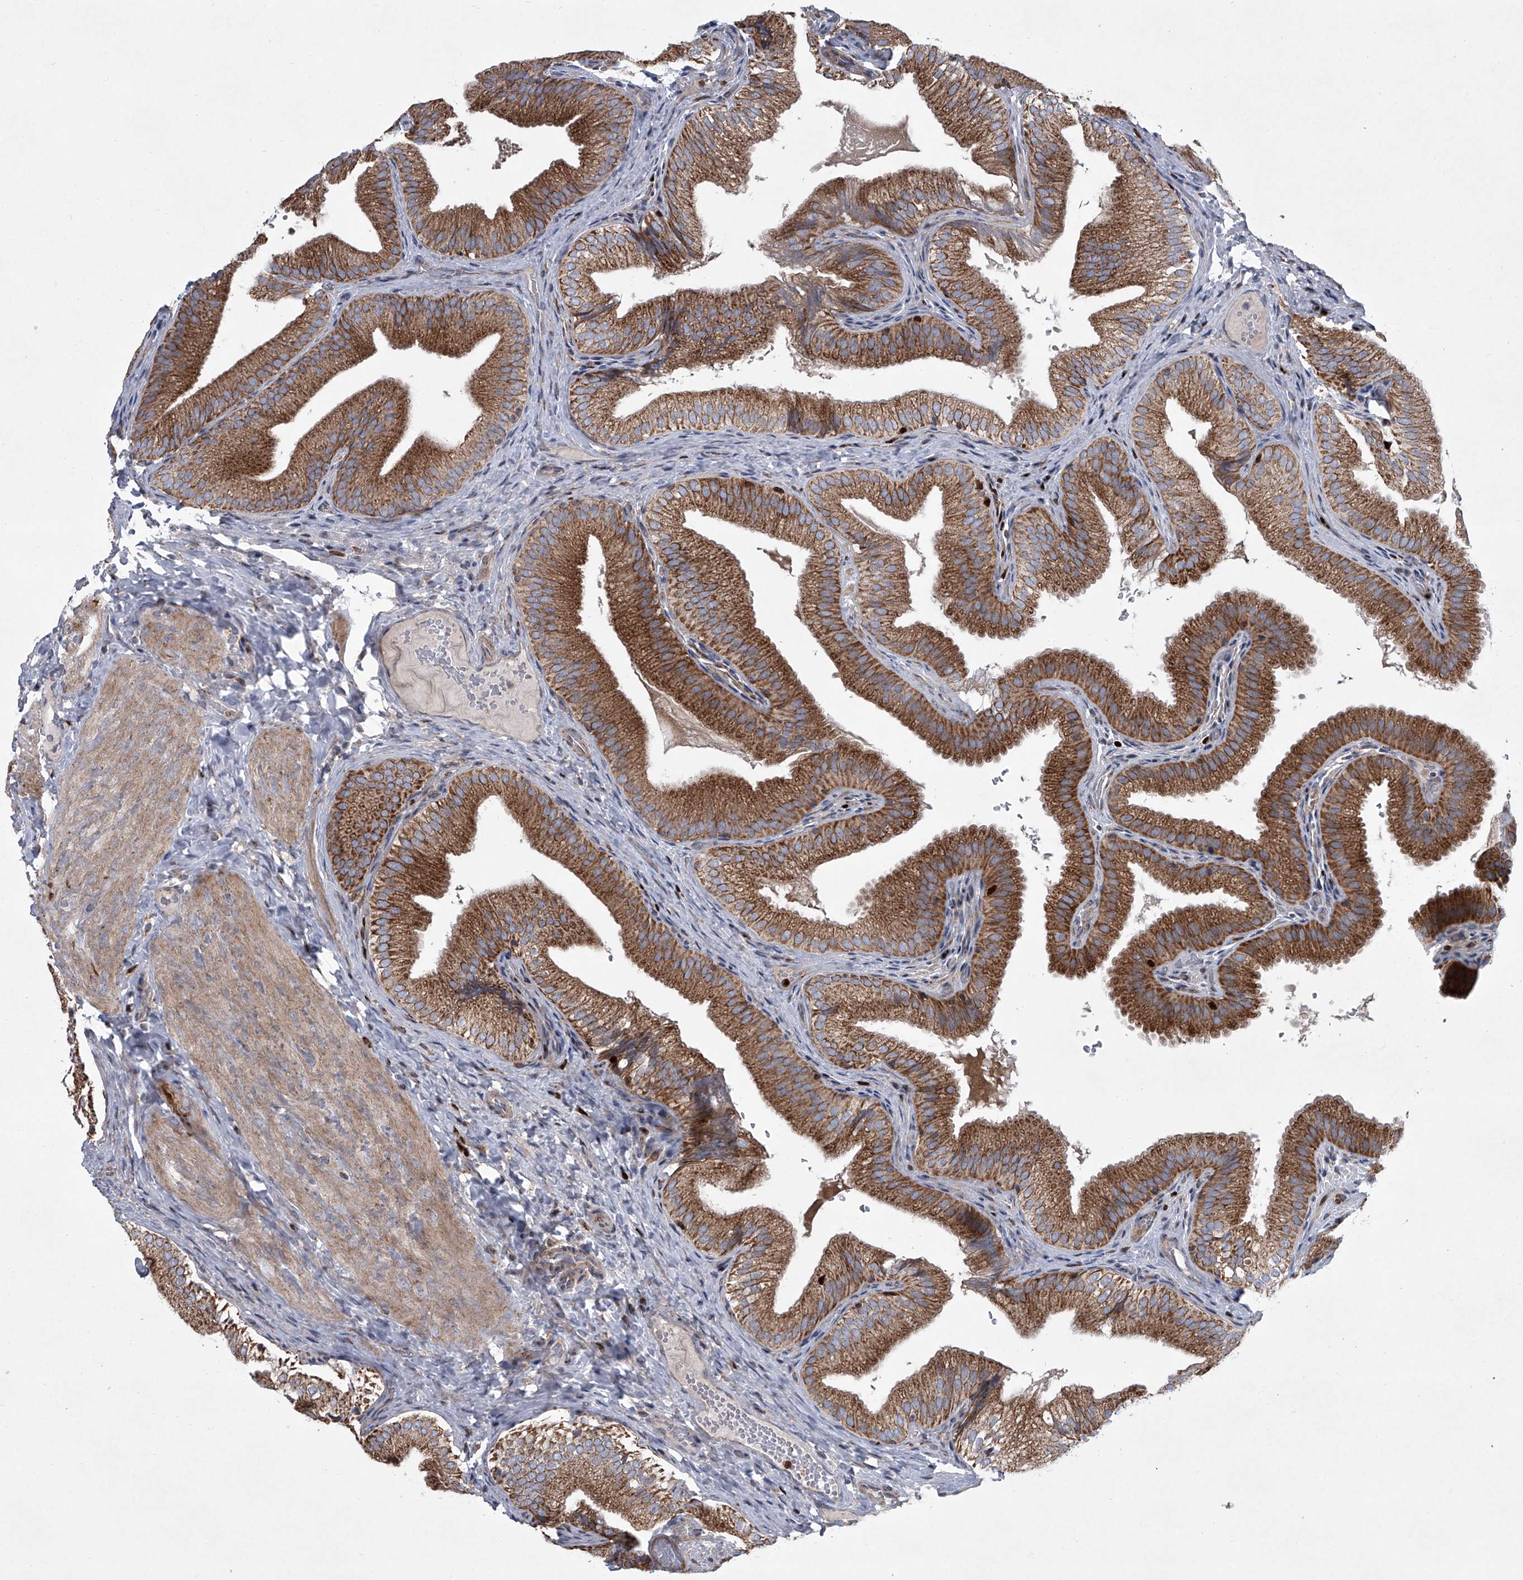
{"staining": {"intensity": "strong", "quantity": ">75%", "location": "cytoplasmic/membranous"}, "tissue": "gallbladder", "cell_type": "Glandular cells", "image_type": "normal", "snomed": [{"axis": "morphology", "description": "Normal tissue, NOS"}, {"axis": "topography", "description": "Gallbladder"}], "caption": "High-power microscopy captured an immunohistochemistry (IHC) micrograph of benign gallbladder, revealing strong cytoplasmic/membranous staining in about >75% of glandular cells.", "gene": "STRADA", "patient": {"sex": "female", "age": 30}}